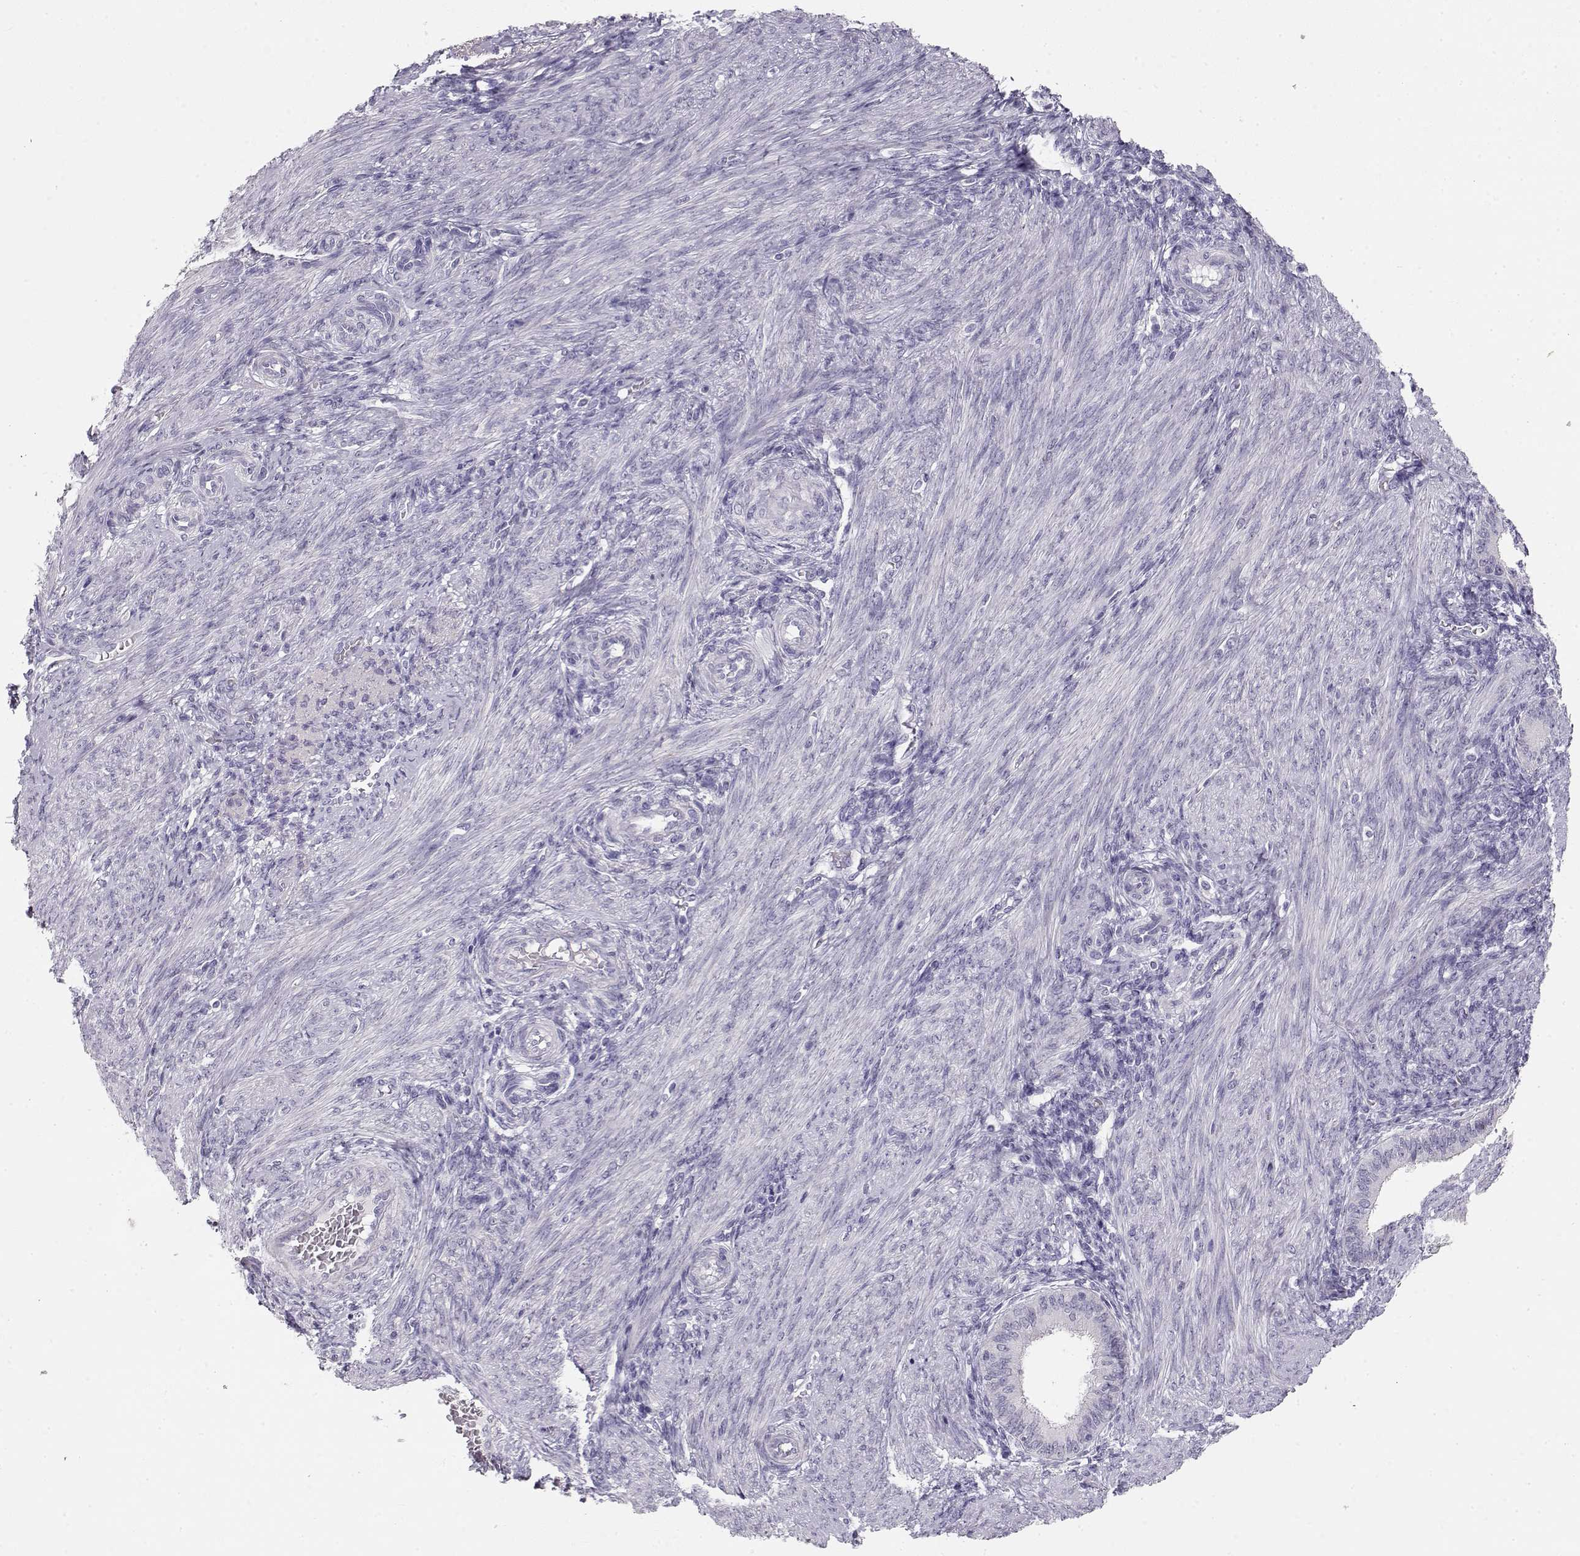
{"staining": {"intensity": "negative", "quantity": "none", "location": "none"}, "tissue": "endometrium", "cell_type": "Cells in endometrial stroma", "image_type": "normal", "snomed": [{"axis": "morphology", "description": "Normal tissue, NOS"}, {"axis": "topography", "description": "Endometrium"}], "caption": "Immunohistochemistry histopathology image of benign endometrium stained for a protein (brown), which reveals no positivity in cells in endometrial stroma. (Stains: DAB (3,3'-diaminobenzidine) immunohistochemistry with hematoxylin counter stain, Microscopy: brightfield microscopy at high magnification).", "gene": "NUTM1", "patient": {"sex": "female", "age": 39}}